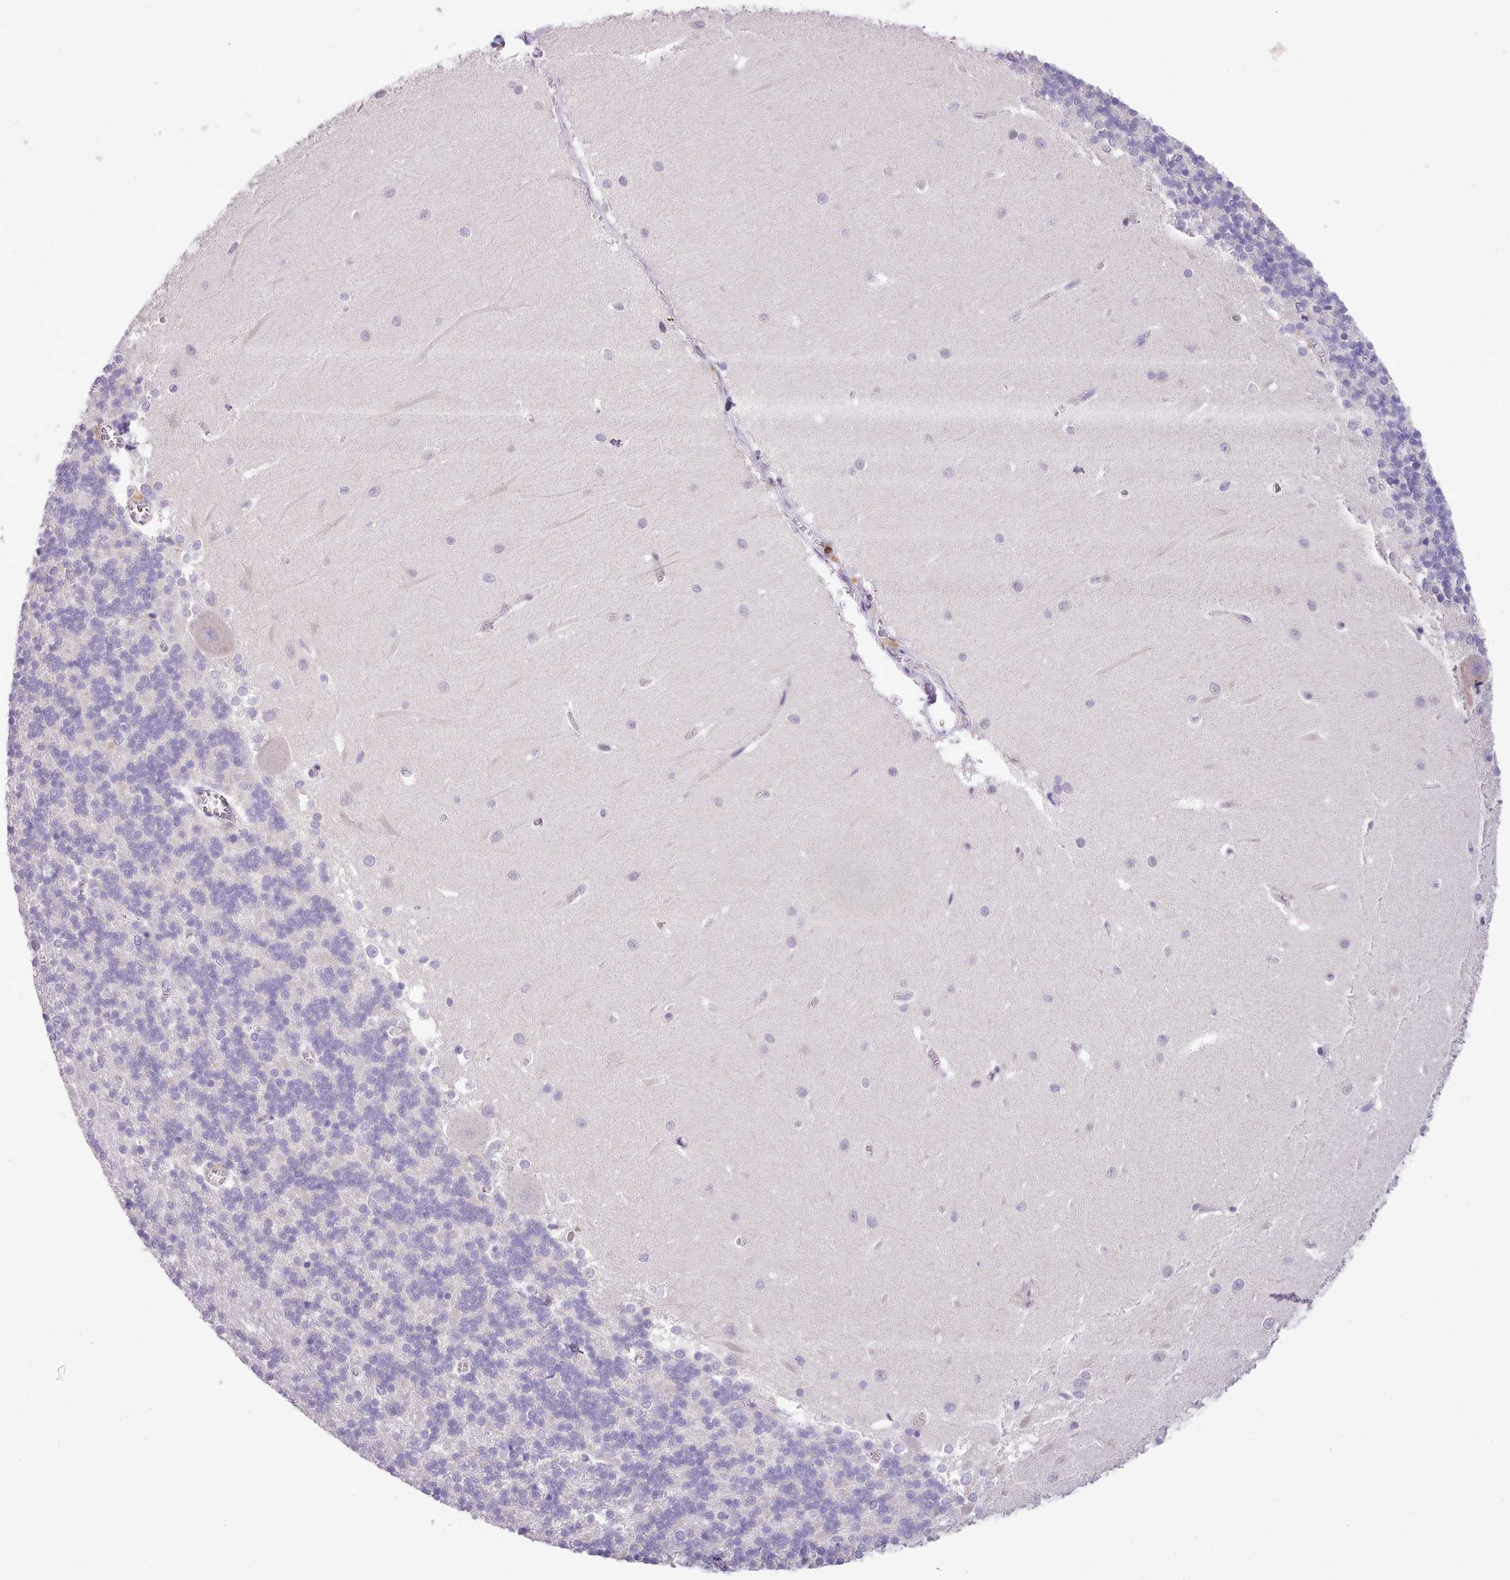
{"staining": {"intensity": "negative", "quantity": "none", "location": "none"}, "tissue": "cerebellum", "cell_type": "Cells in granular layer", "image_type": "normal", "snomed": [{"axis": "morphology", "description": "Normal tissue, NOS"}, {"axis": "topography", "description": "Cerebellum"}], "caption": "Normal cerebellum was stained to show a protein in brown. There is no significant expression in cells in granular layer. (DAB IHC, high magnification).", "gene": "FAM83E", "patient": {"sex": "male", "age": 37}}